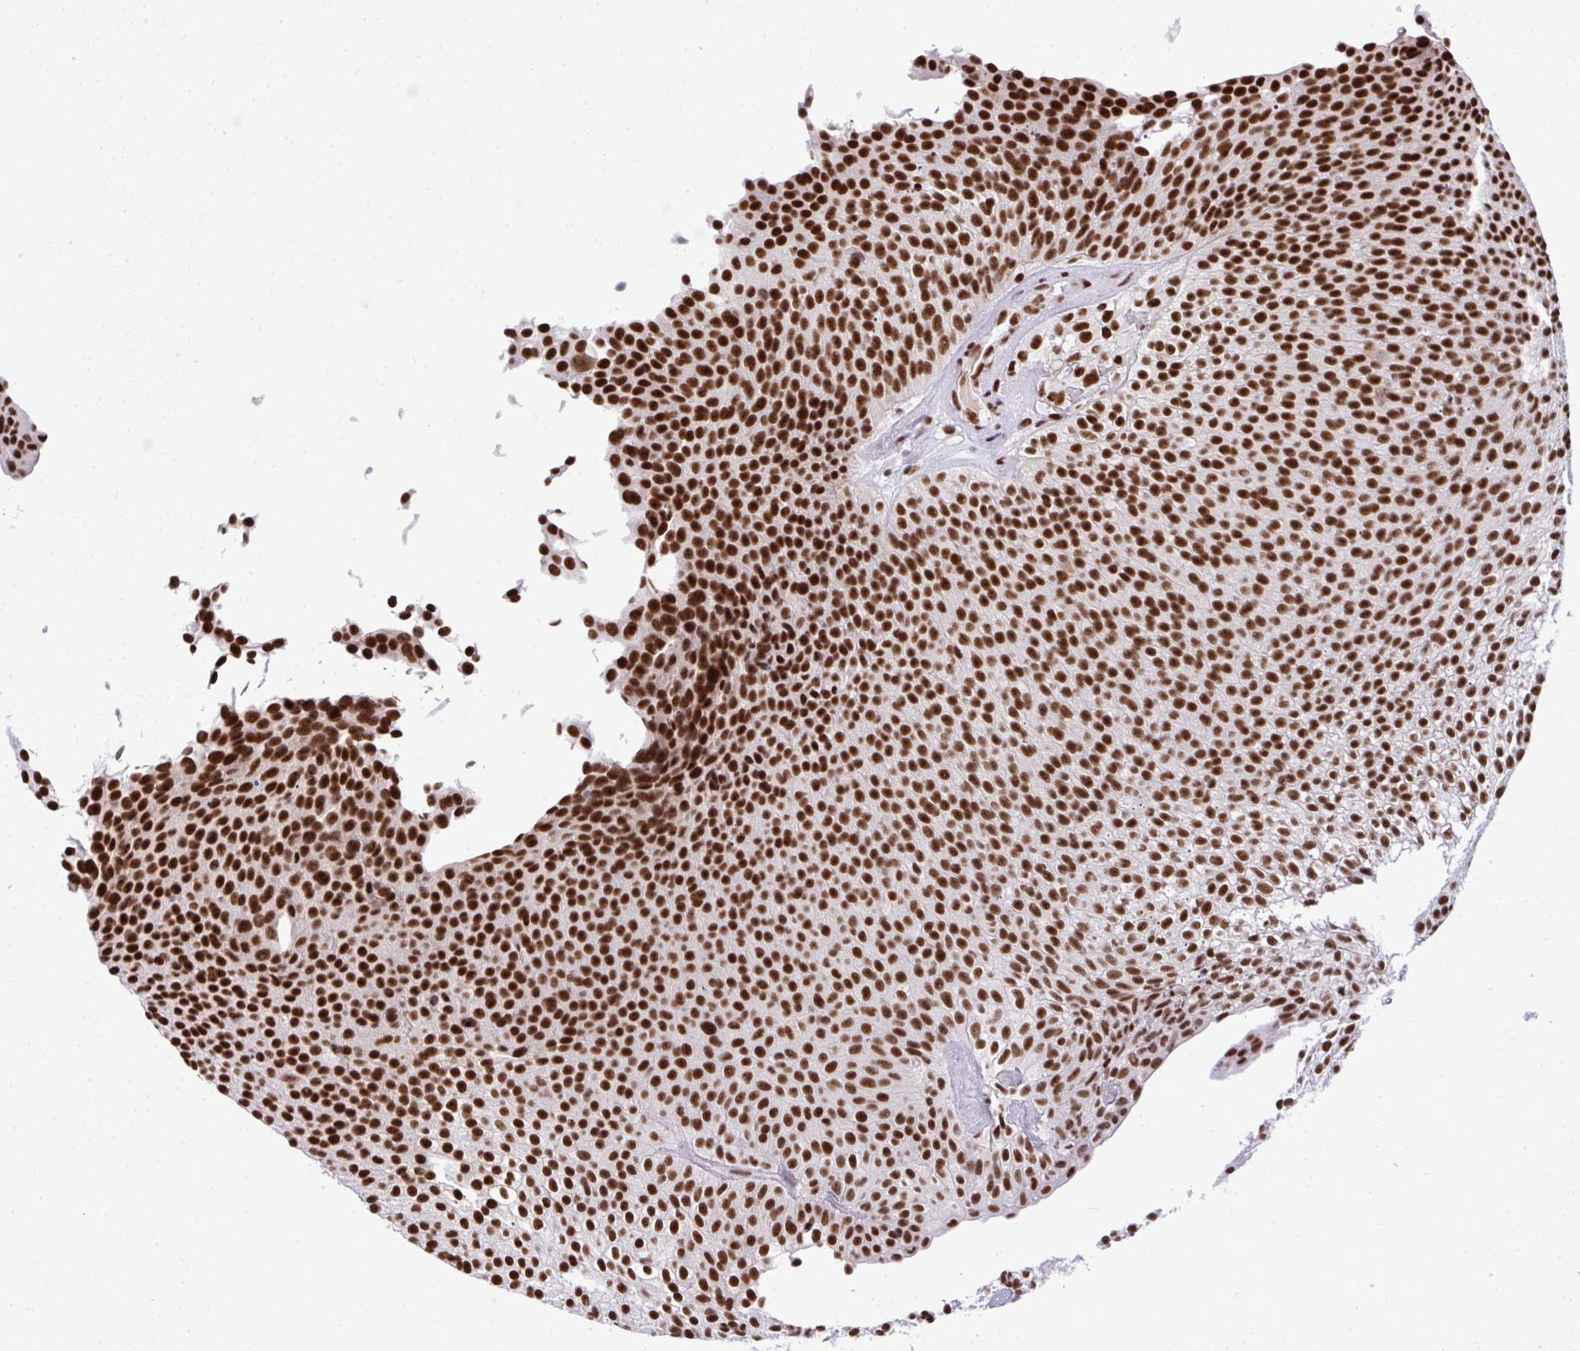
{"staining": {"intensity": "strong", "quantity": ">75%", "location": "nuclear"}, "tissue": "urothelial cancer", "cell_type": "Tumor cells", "image_type": "cancer", "snomed": [{"axis": "morphology", "description": "Urothelial carcinoma, Low grade"}, {"axis": "topography", "description": "Urinary bladder"}], "caption": "About >75% of tumor cells in urothelial carcinoma (low-grade) show strong nuclear protein expression as visualized by brown immunohistochemical staining.", "gene": "PRPF19", "patient": {"sex": "male", "age": 91}}